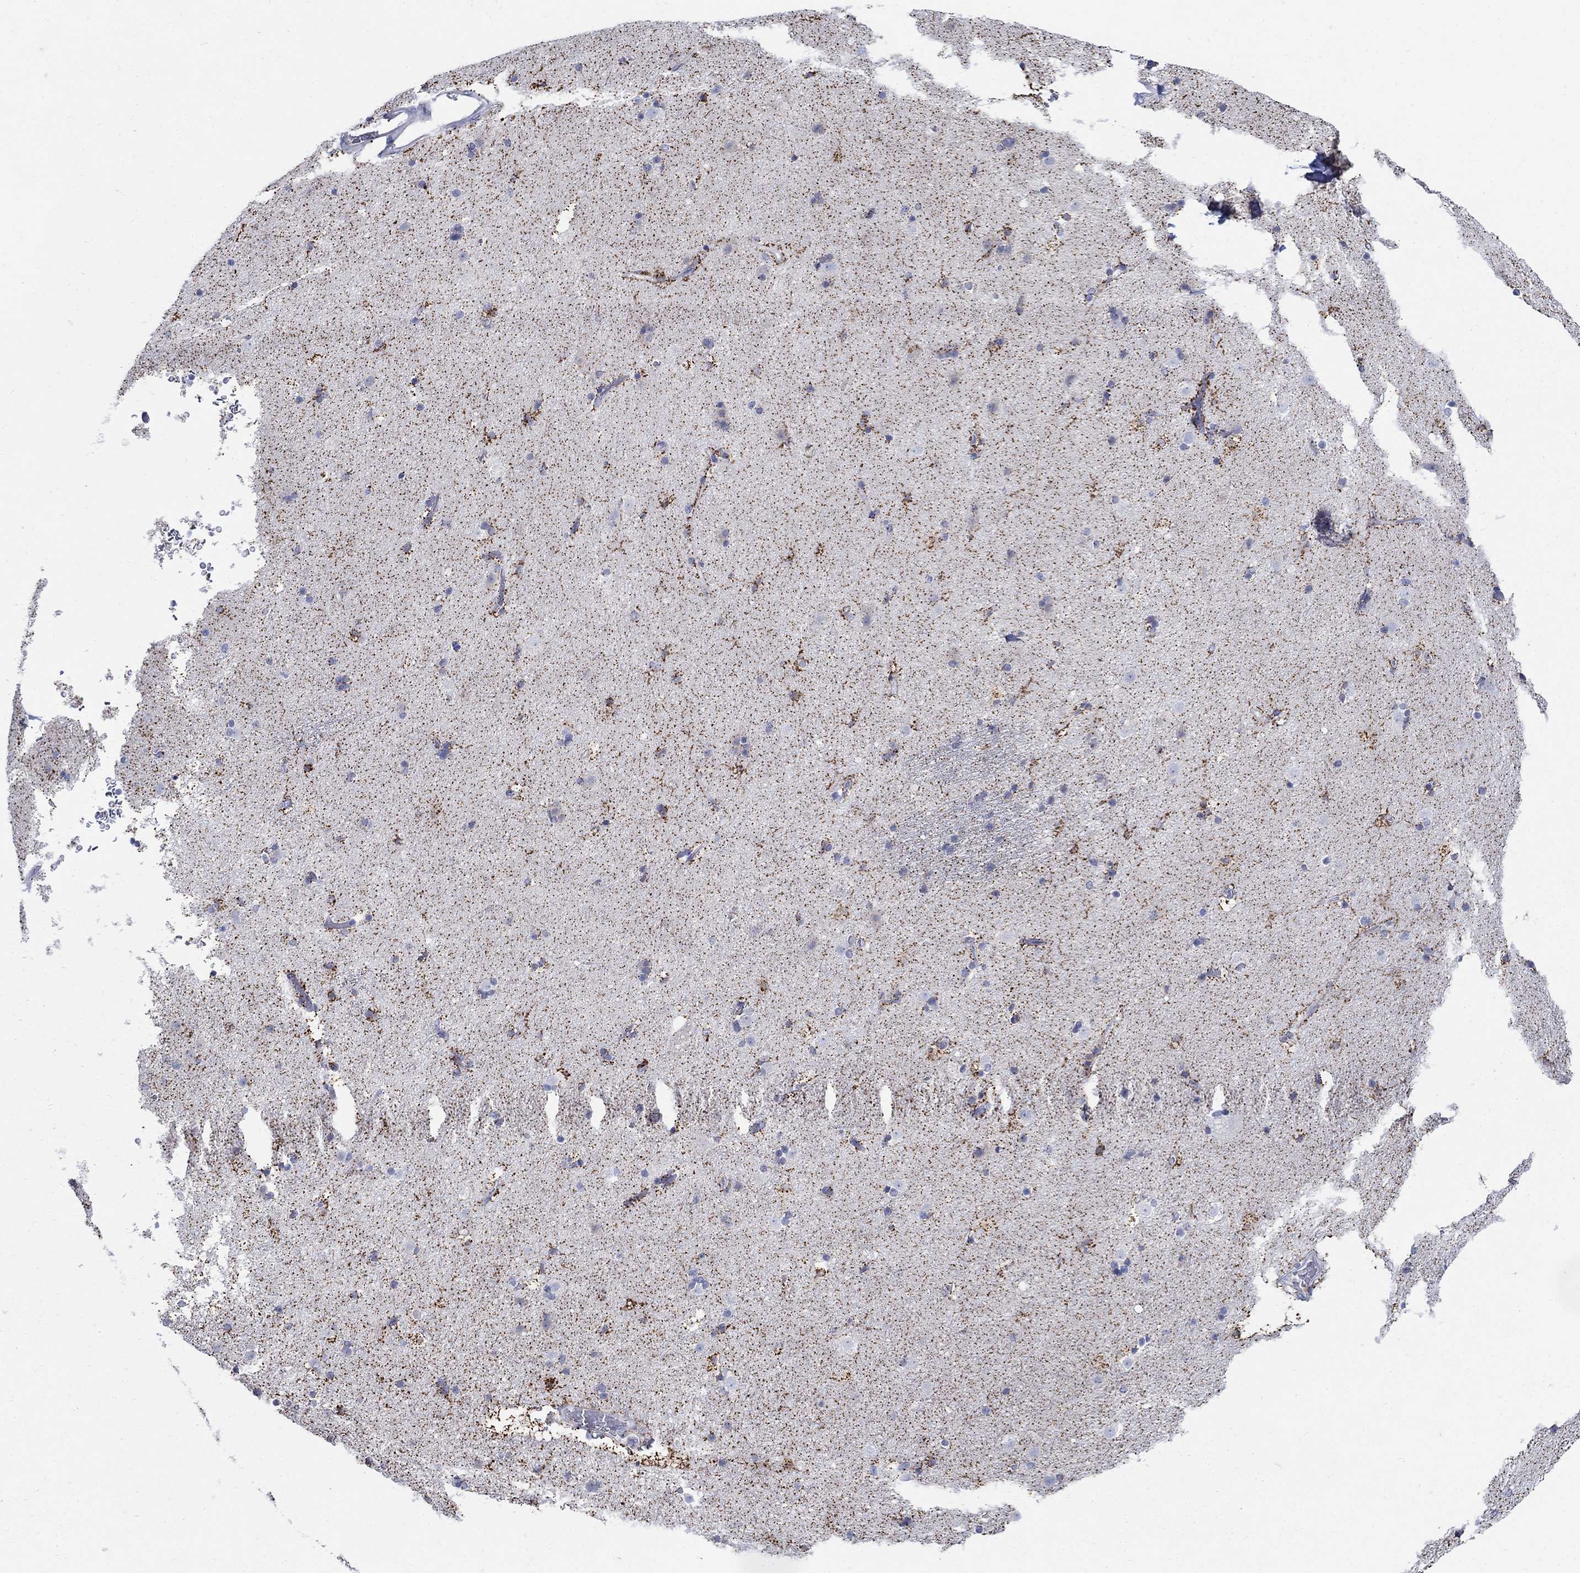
{"staining": {"intensity": "strong", "quantity": "25%-75%", "location": "cytoplasmic/membranous"}, "tissue": "caudate", "cell_type": "Glial cells", "image_type": "normal", "snomed": [{"axis": "morphology", "description": "Normal tissue, NOS"}, {"axis": "topography", "description": "Lateral ventricle wall"}], "caption": "Brown immunohistochemical staining in unremarkable caudate shows strong cytoplasmic/membranous staining in about 25%-75% of glial cells.", "gene": "ZDHHC14", "patient": {"sex": "female", "age": 71}}